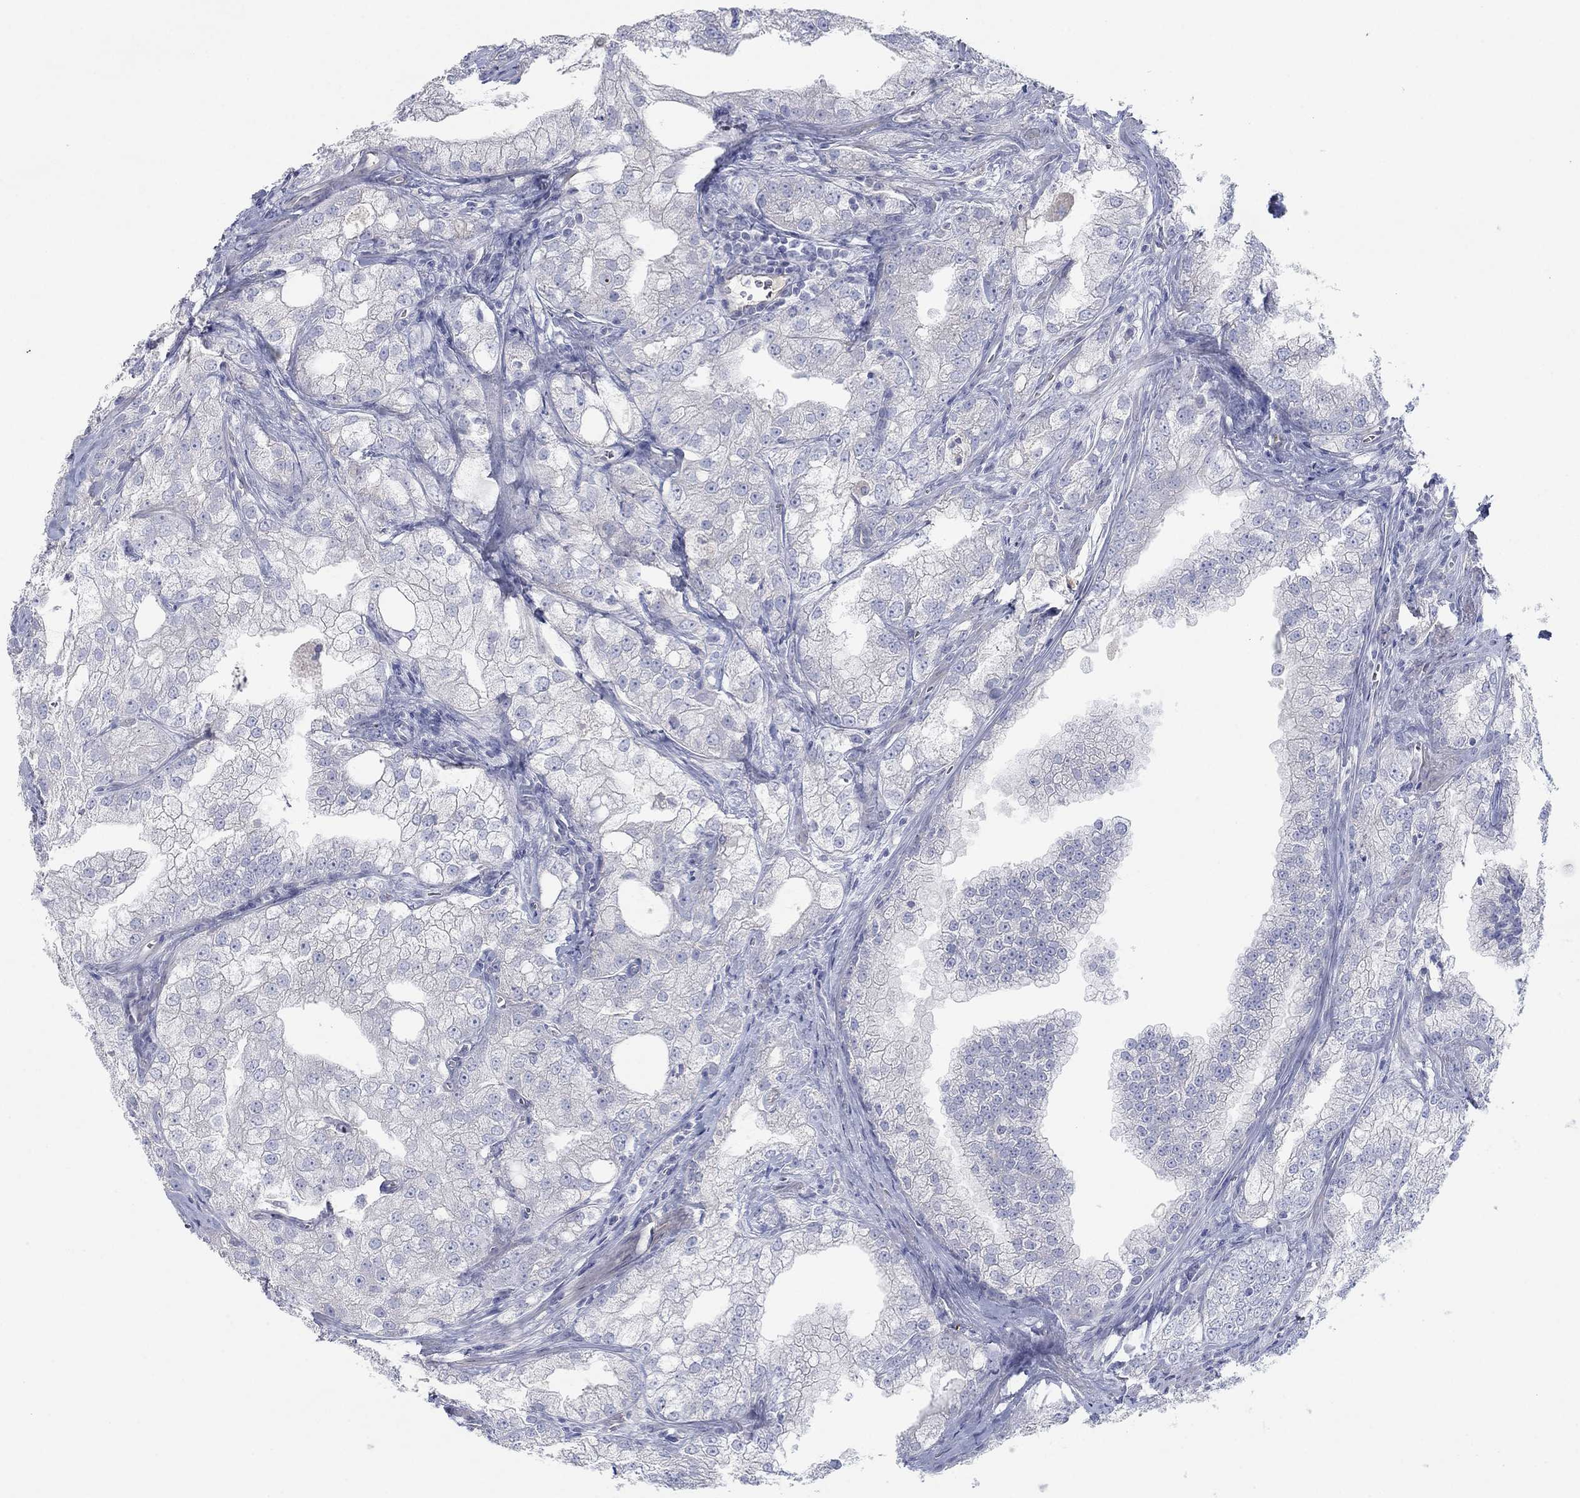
{"staining": {"intensity": "negative", "quantity": "none", "location": "none"}, "tissue": "prostate cancer", "cell_type": "Tumor cells", "image_type": "cancer", "snomed": [{"axis": "morphology", "description": "Adenocarcinoma, NOS"}, {"axis": "topography", "description": "Prostate"}], "caption": "There is no significant expression in tumor cells of adenocarcinoma (prostate). (Stains: DAB (3,3'-diaminobenzidine) immunohistochemistry with hematoxylin counter stain, Microscopy: brightfield microscopy at high magnification).", "gene": "APOC3", "patient": {"sex": "male", "age": 70}}